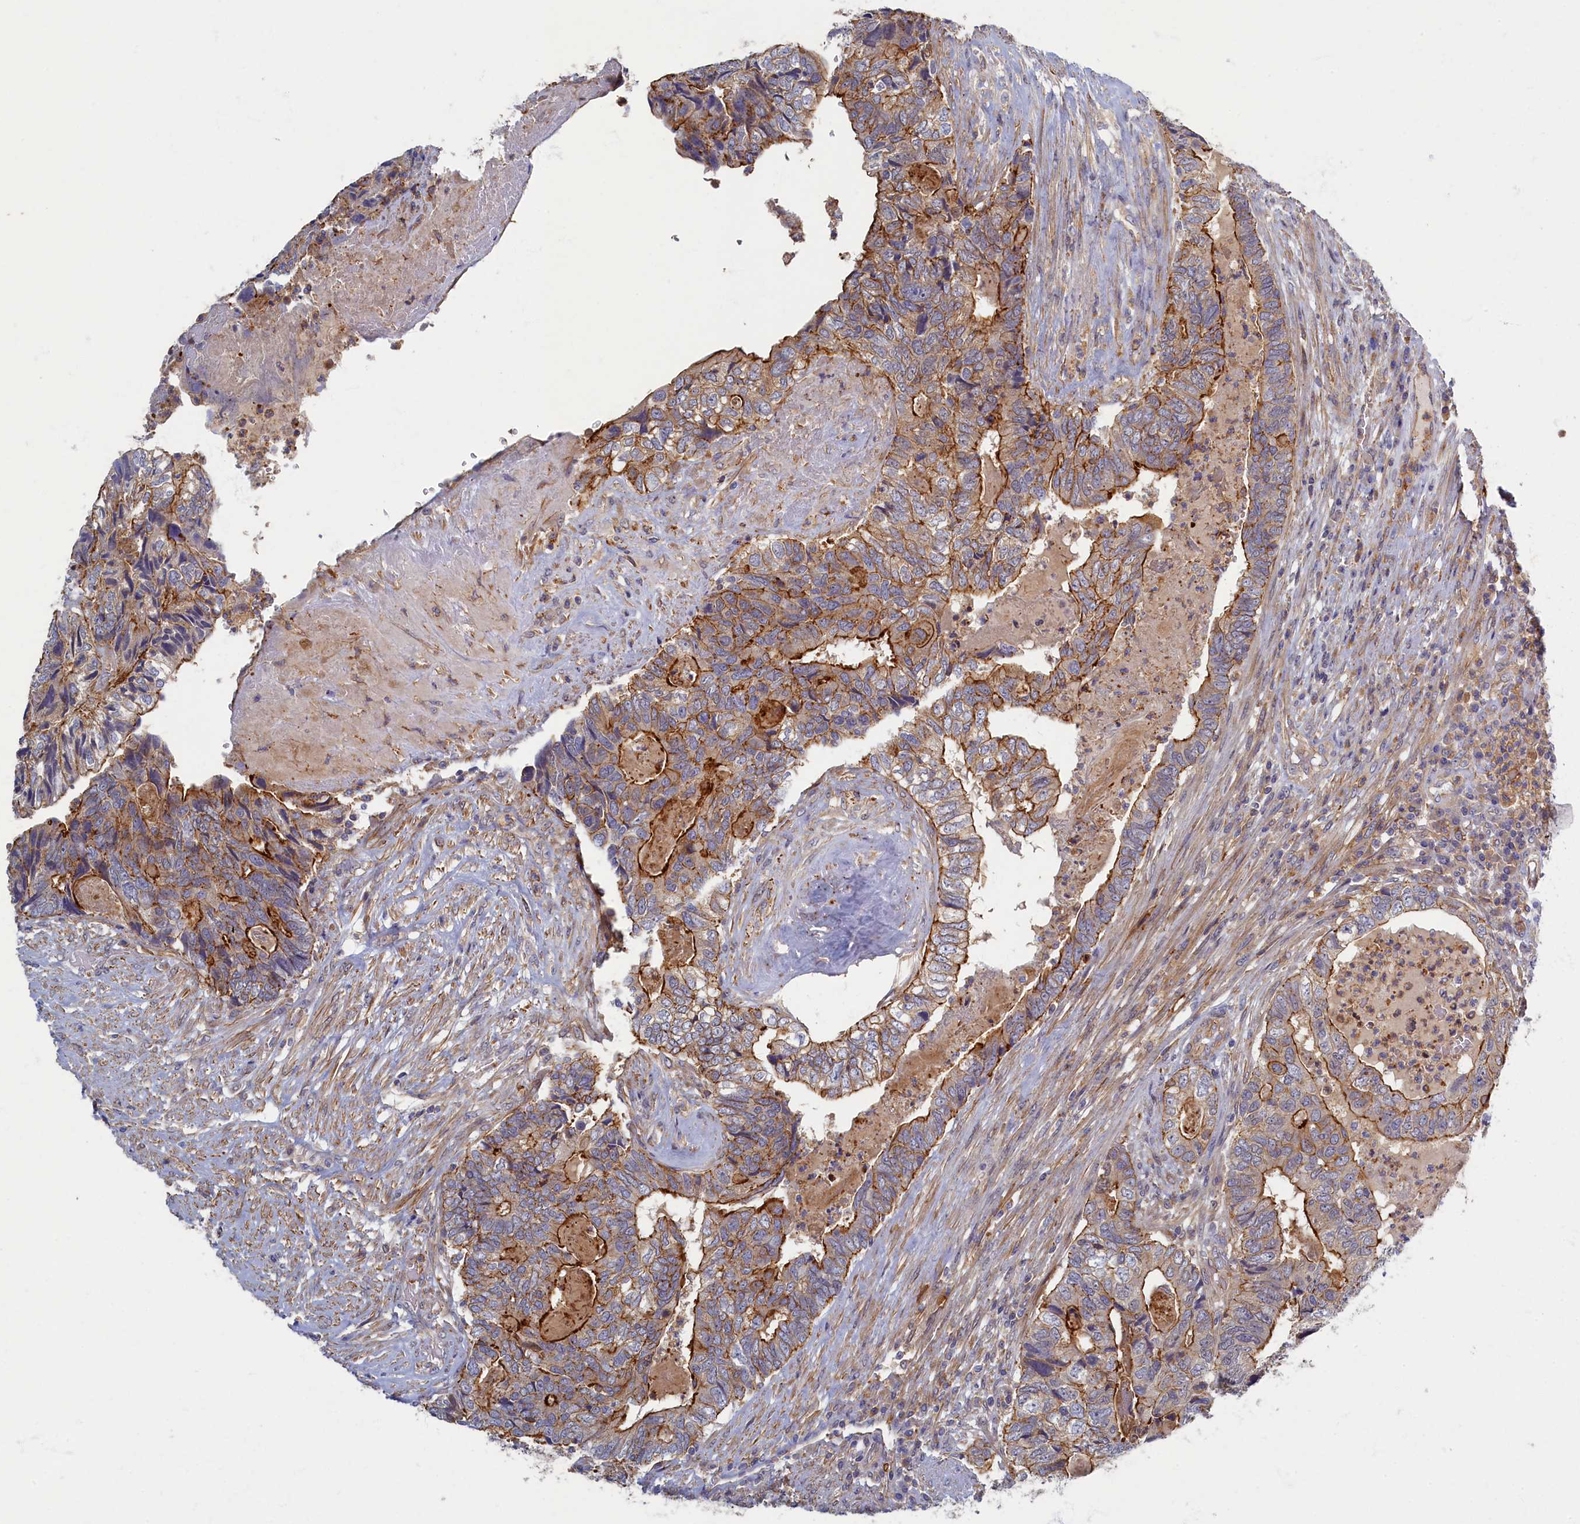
{"staining": {"intensity": "moderate", "quantity": ">75%", "location": "cytoplasmic/membranous"}, "tissue": "colorectal cancer", "cell_type": "Tumor cells", "image_type": "cancer", "snomed": [{"axis": "morphology", "description": "Adenocarcinoma, NOS"}, {"axis": "topography", "description": "Colon"}], "caption": "Protein analysis of colorectal cancer (adenocarcinoma) tissue reveals moderate cytoplasmic/membranous expression in about >75% of tumor cells.", "gene": "PSMG2", "patient": {"sex": "female", "age": 67}}